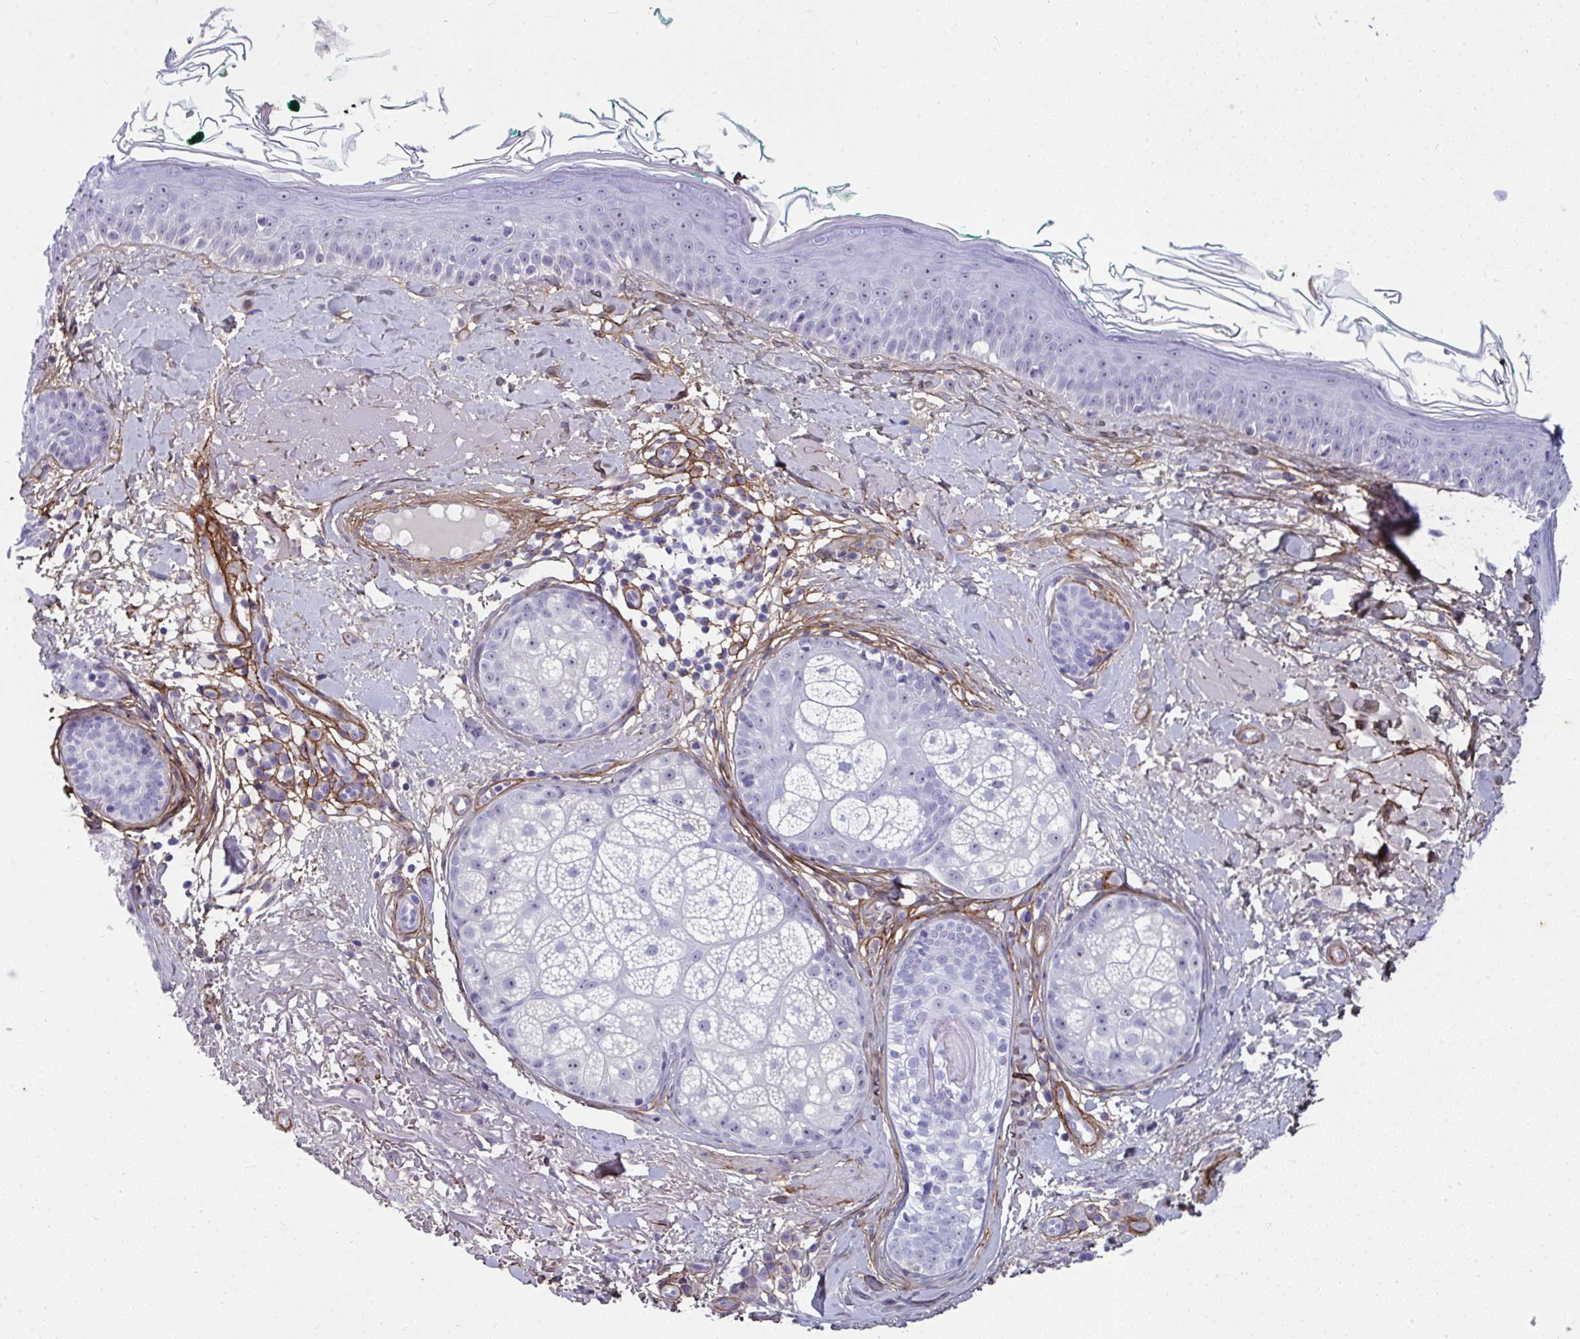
{"staining": {"intensity": "negative", "quantity": "none", "location": "none"}, "tissue": "skin", "cell_type": "Fibroblasts", "image_type": "normal", "snomed": [{"axis": "morphology", "description": "Normal tissue, NOS"}, {"axis": "topography", "description": "Skin"}], "caption": "The immunohistochemistry (IHC) micrograph has no significant staining in fibroblasts of skin.", "gene": "LHFPL6", "patient": {"sex": "male", "age": 73}}